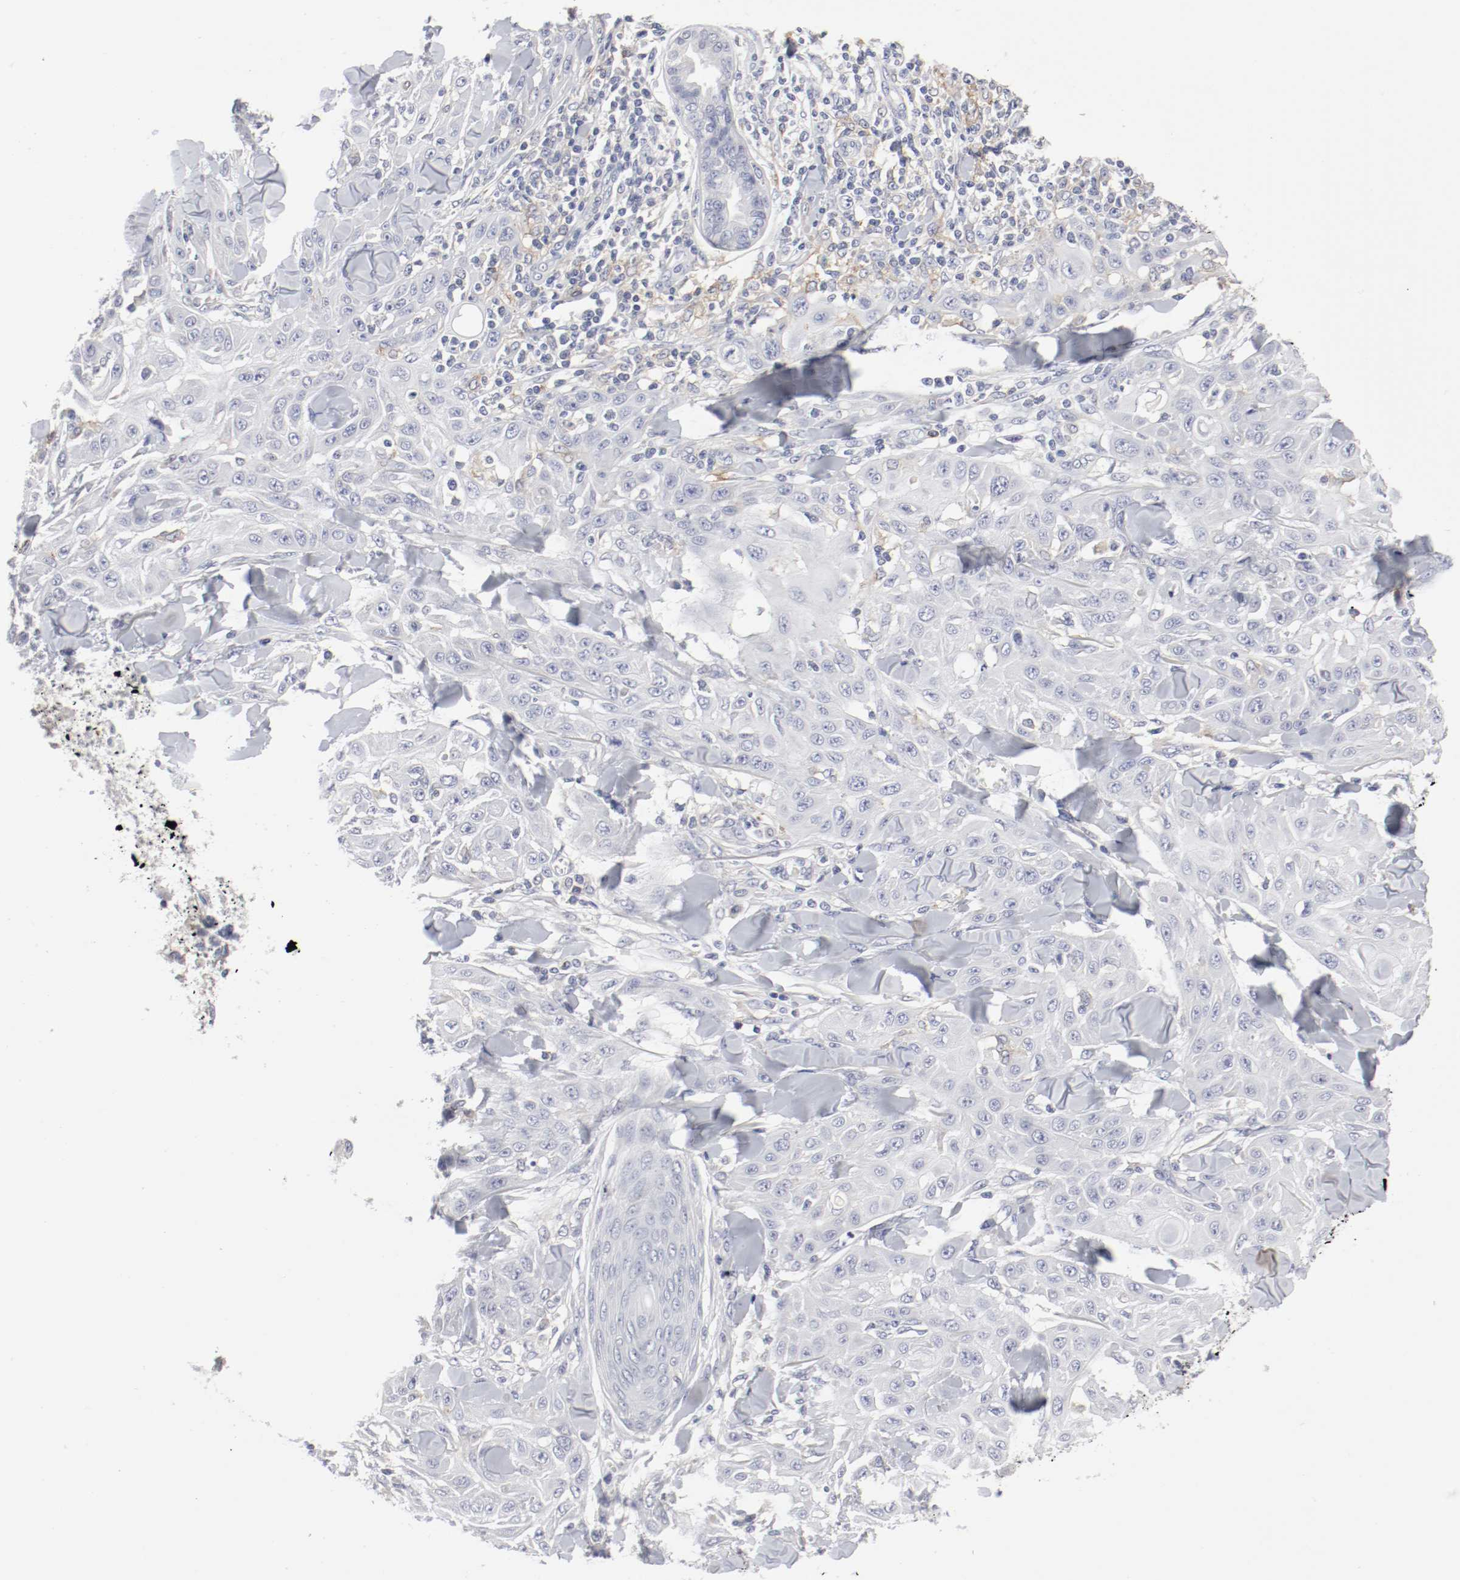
{"staining": {"intensity": "negative", "quantity": "none", "location": "none"}, "tissue": "skin cancer", "cell_type": "Tumor cells", "image_type": "cancer", "snomed": [{"axis": "morphology", "description": "Squamous cell carcinoma, NOS"}, {"axis": "topography", "description": "Skin"}], "caption": "Immunohistochemical staining of skin cancer (squamous cell carcinoma) exhibits no significant positivity in tumor cells.", "gene": "ITGAX", "patient": {"sex": "male", "age": 24}}